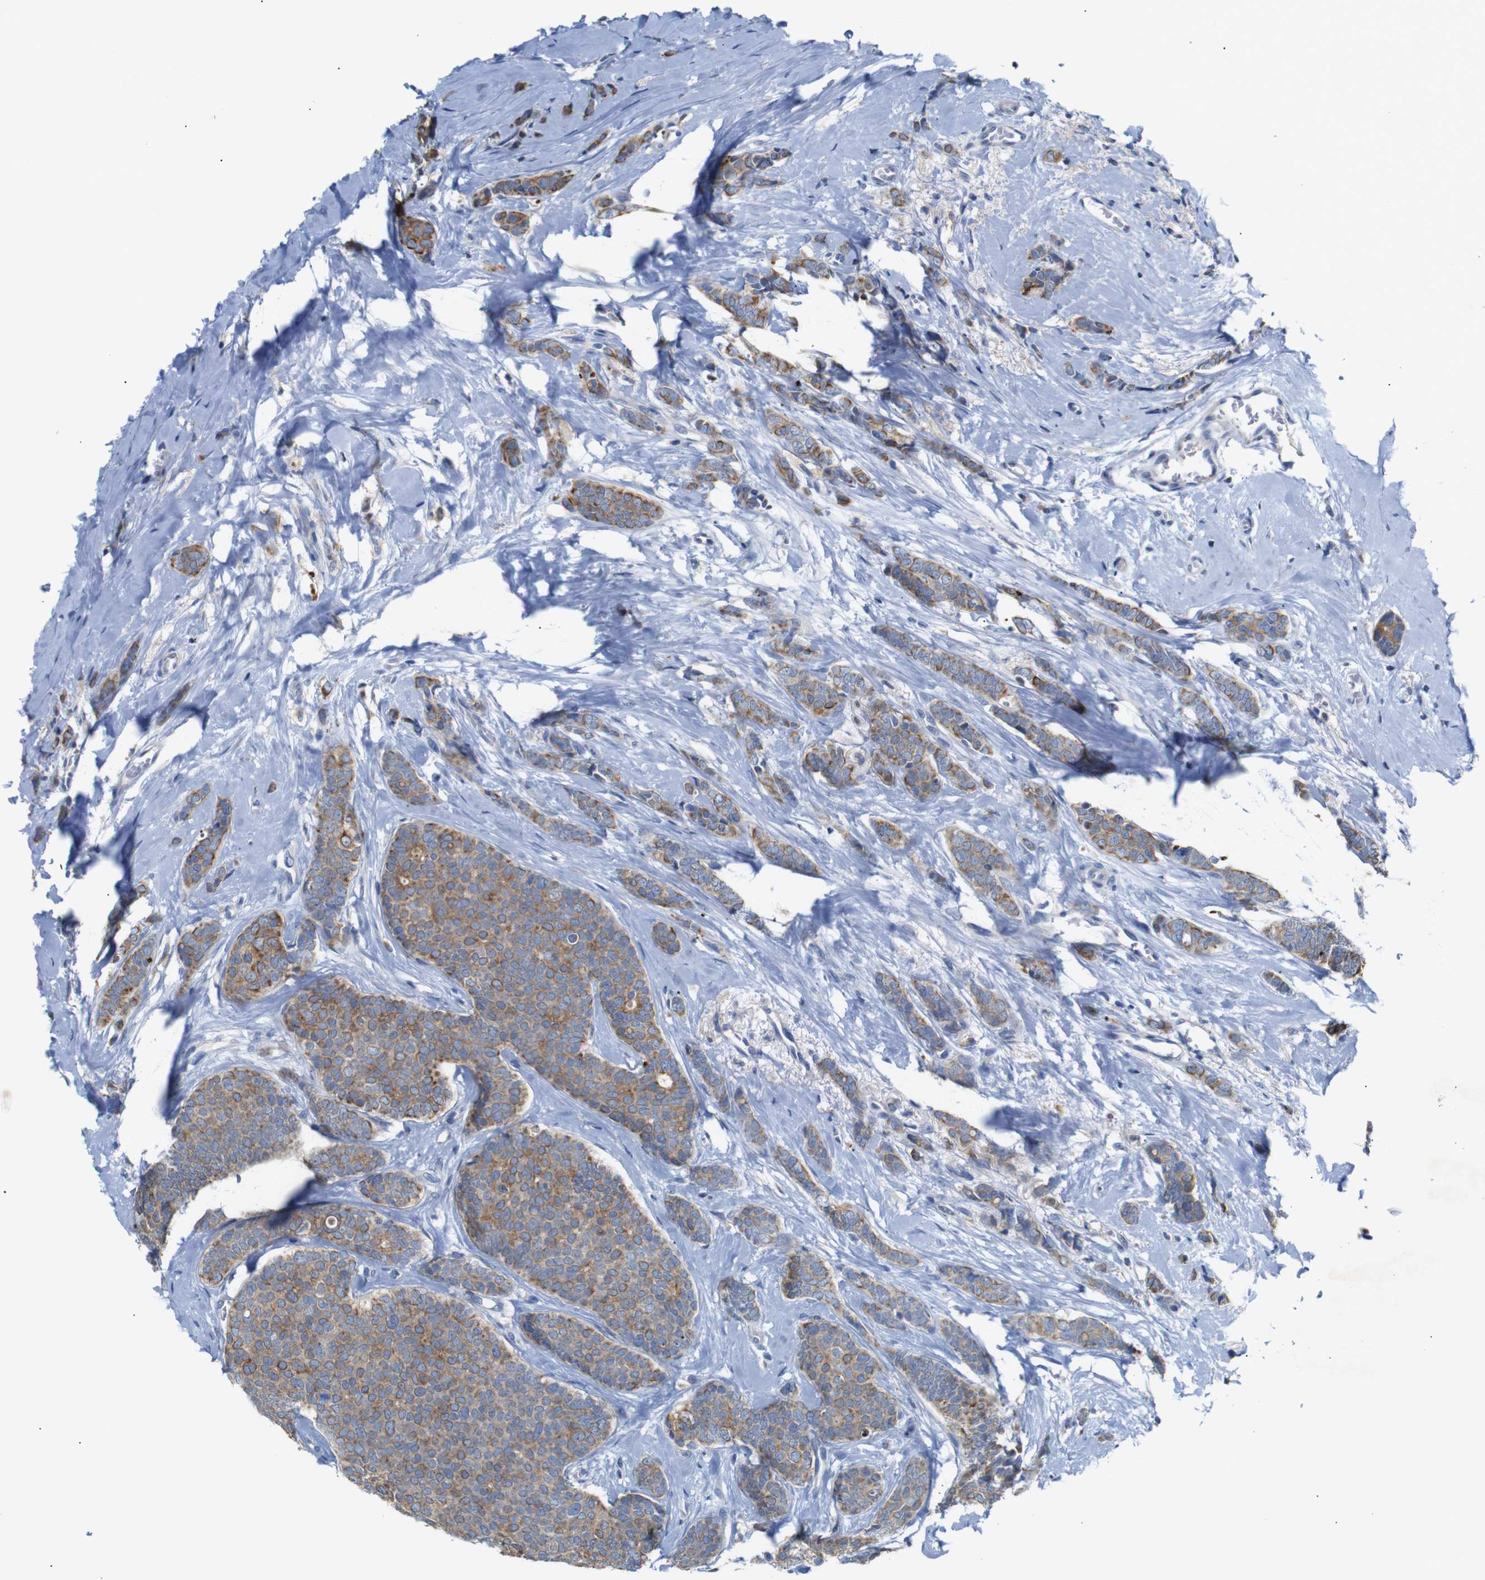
{"staining": {"intensity": "moderate", "quantity": ">75%", "location": "cytoplasmic/membranous"}, "tissue": "breast cancer", "cell_type": "Tumor cells", "image_type": "cancer", "snomed": [{"axis": "morphology", "description": "Lobular carcinoma"}, {"axis": "topography", "description": "Skin"}, {"axis": "topography", "description": "Breast"}], "caption": "Immunohistochemical staining of human breast cancer reveals medium levels of moderate cytoplasmic/membranous protein expression in approximately >75% of tumor cells. The staining was performed using DAB (3,3'-diaminobenzidine), with brown indicating positive protein expression. Nuclei are stained blue with hematoxylin.", "gene": "ALOX15", "patient": {"sex": "female", "age": 46}}